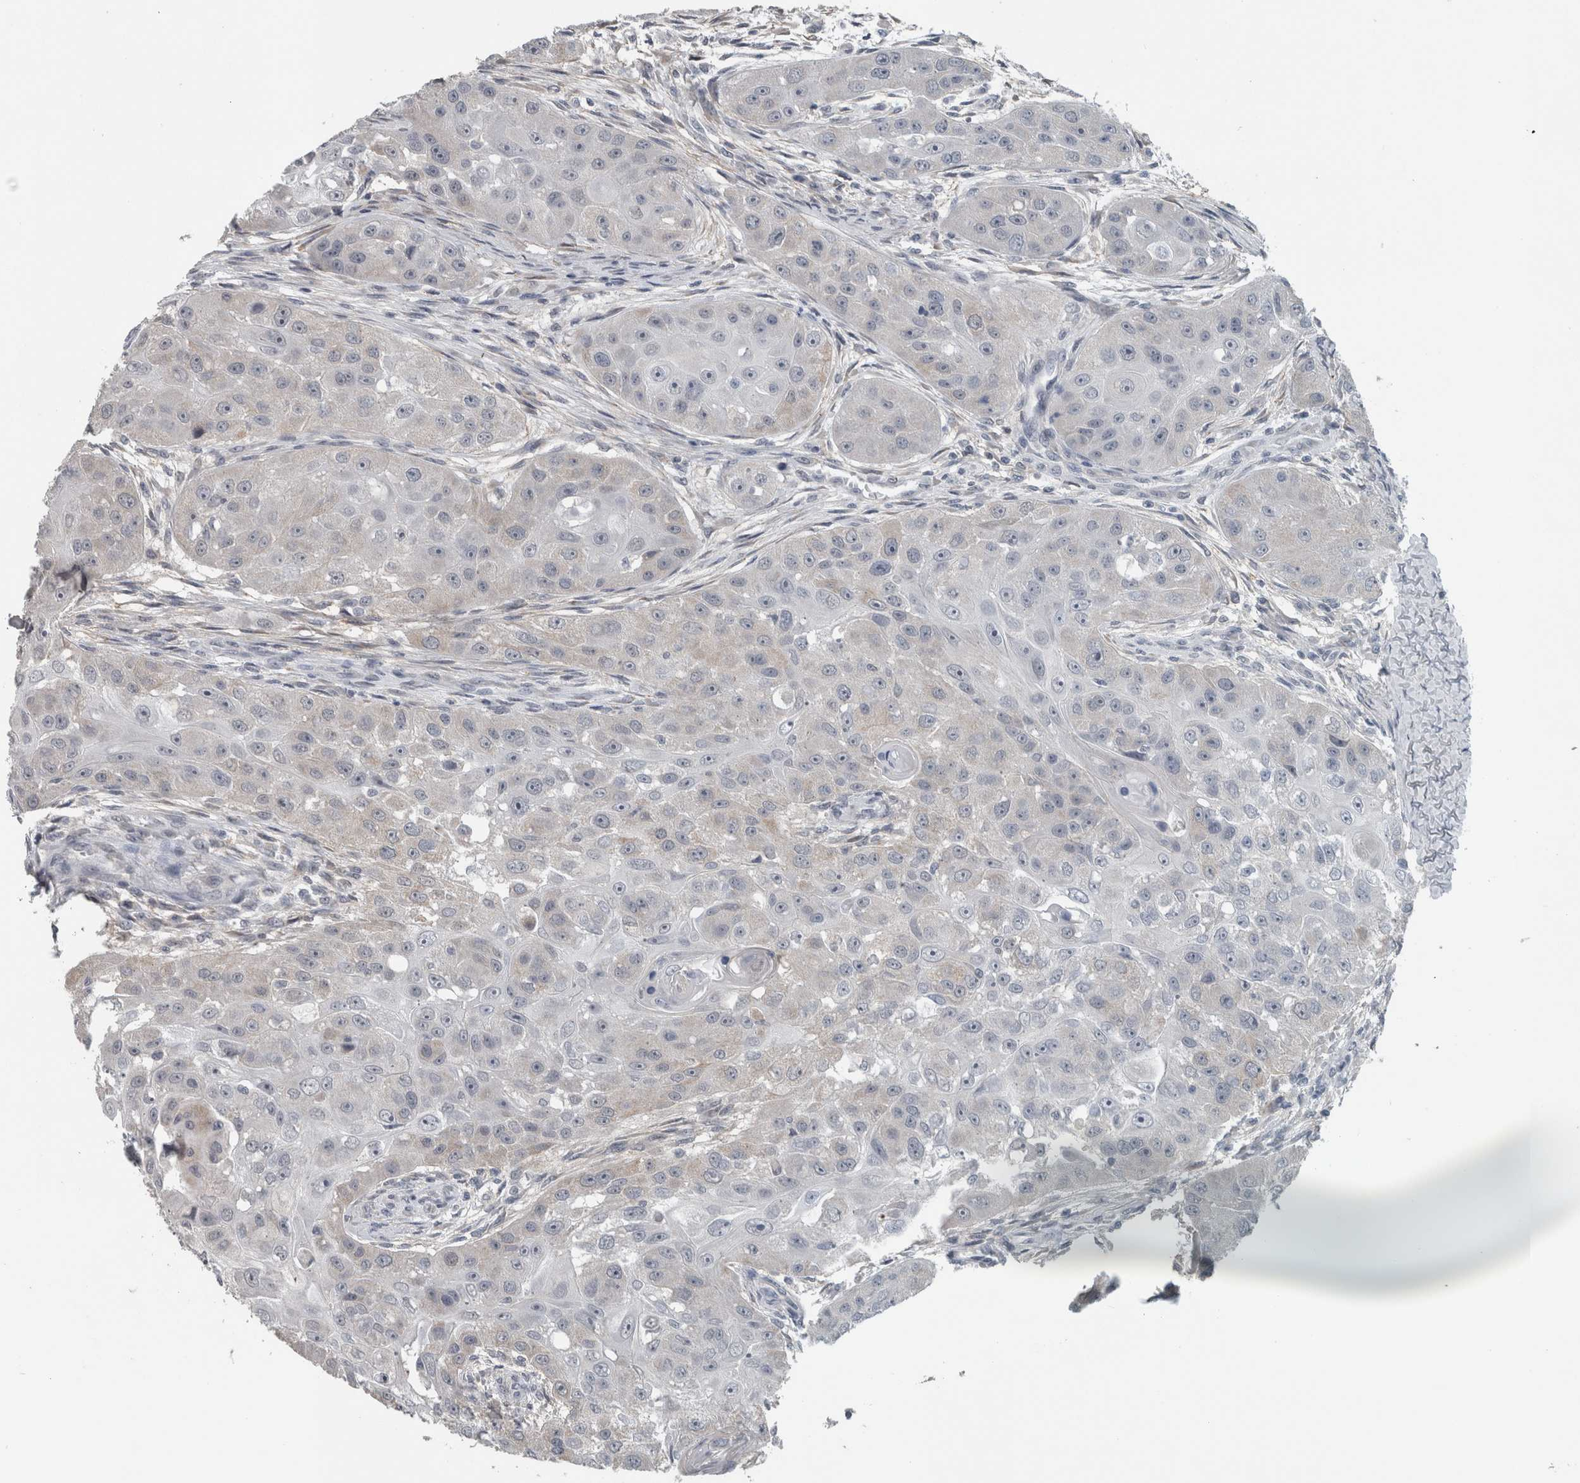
{"staining": {"intensity": "negative", "quantity": "none", "location": "none"}, "tissue": "head and neck cancer", "cell_type": "Tumor cells", "image_type": "cancer", "snomed": [{"axis": "morphology", "description": "Normal tissue, NOS"}, {"axis": "morphology", "description": "Squamous cell carcinoma, NOS"}, {"axis": "topography", "description": "Skeletal muscle"}, {"axis": "topography", "description": "Head-Neck"}], "caption": "IHC histopathology image of head and neck cancer stained for a protein (brown), which demonstrates no staining in tumor cells.", "gene": "ACSF2", "patient": {"sex": "male", "age": 51}}